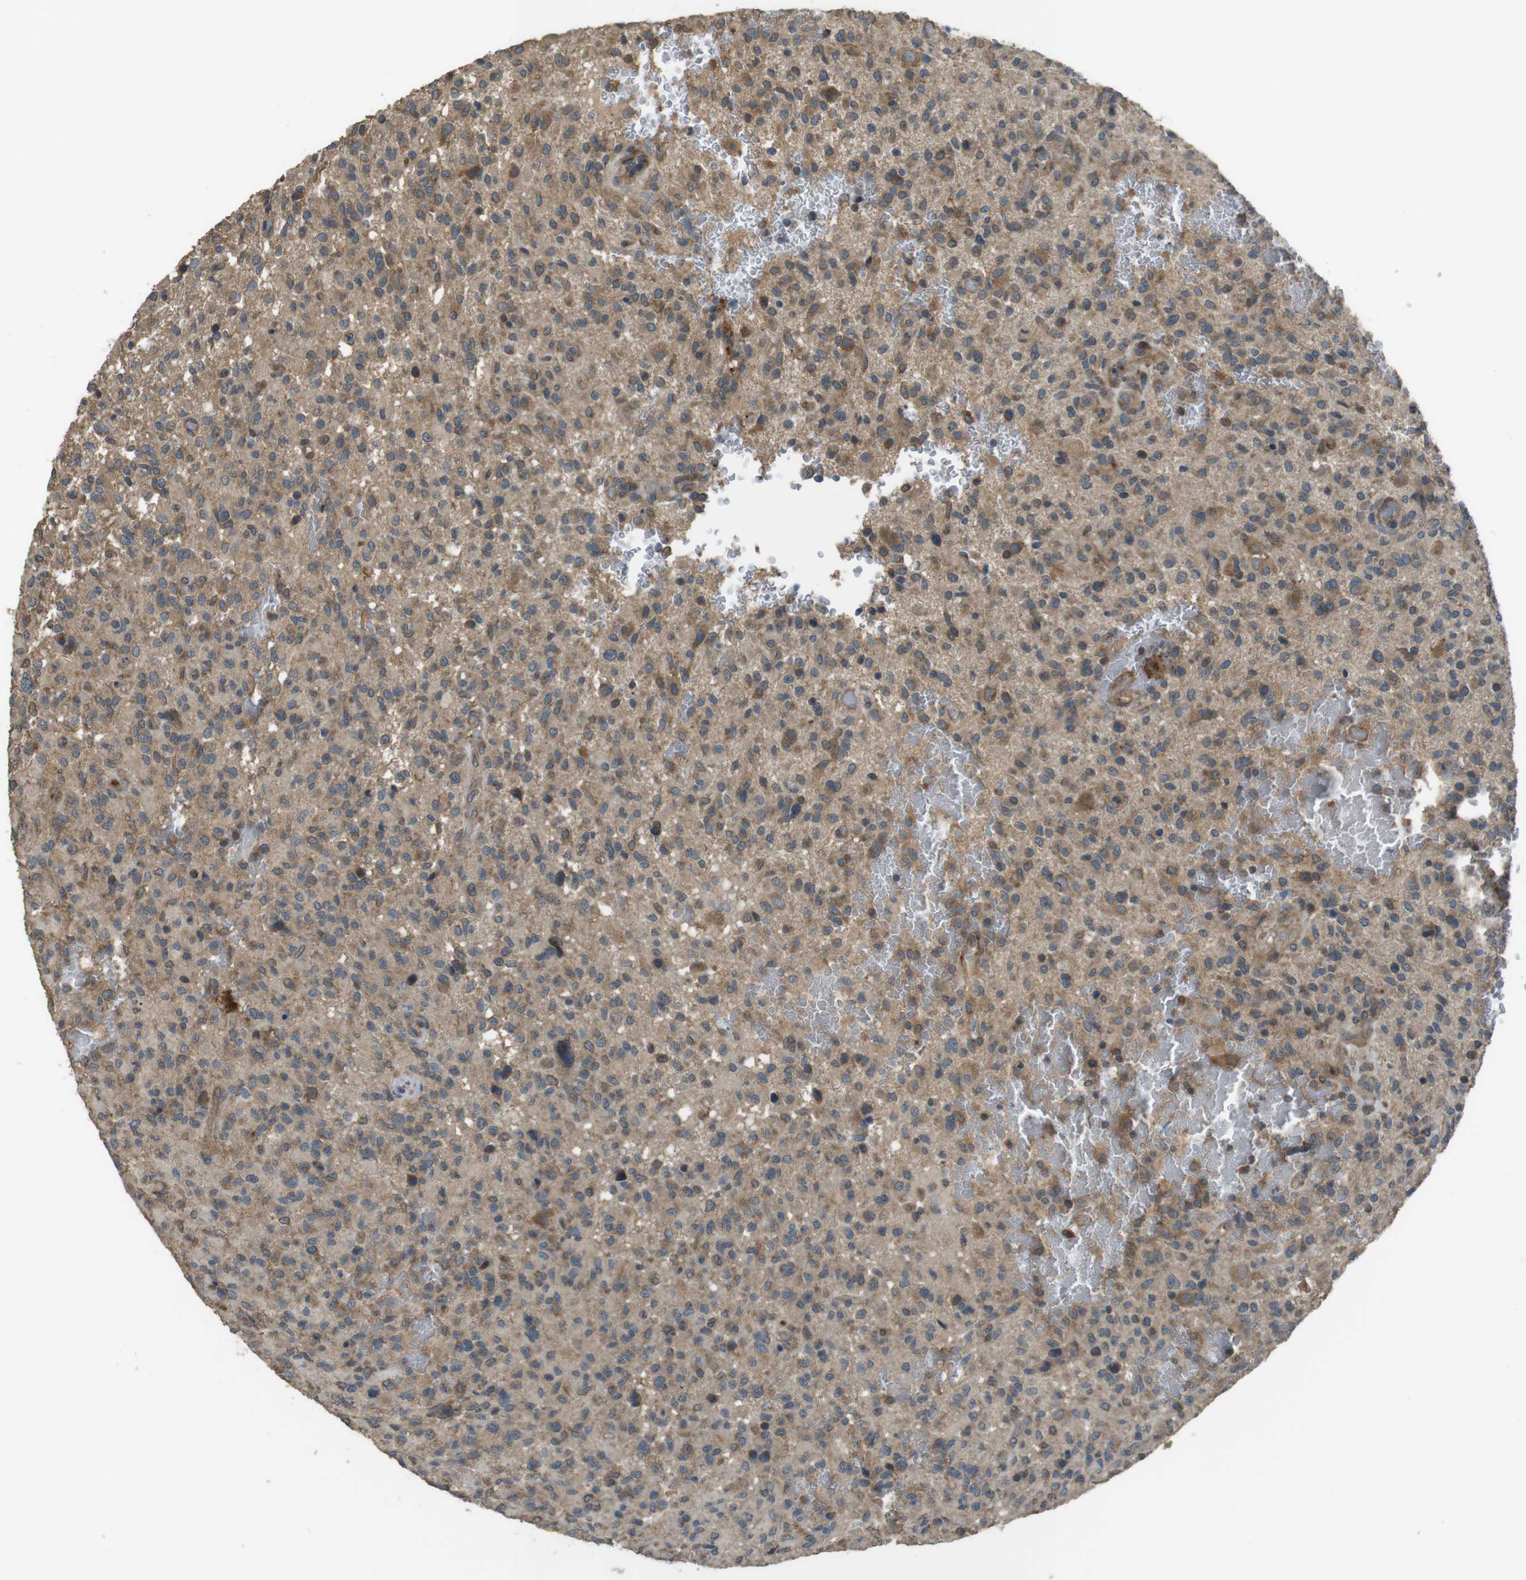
{"staining": {"intensity": "moderate", "quantity": ">75%", "location": "cytoplasmic/membranous"}, "tissue": "glioma", "cell_type": "Tumor cells", "image_type": "cancer", "snomed": [{"axis": "morphology", "description": "Glioma, malignant, High grade"}, {"axis": "topography", "description": "Brain"}], "caption": "Moderate cytoplasmic/membranous protein staining is identified in about >75% of tumor cells in glioma.", "gene": "FUT2", "patient": {"sex": "male", "age": 71}}